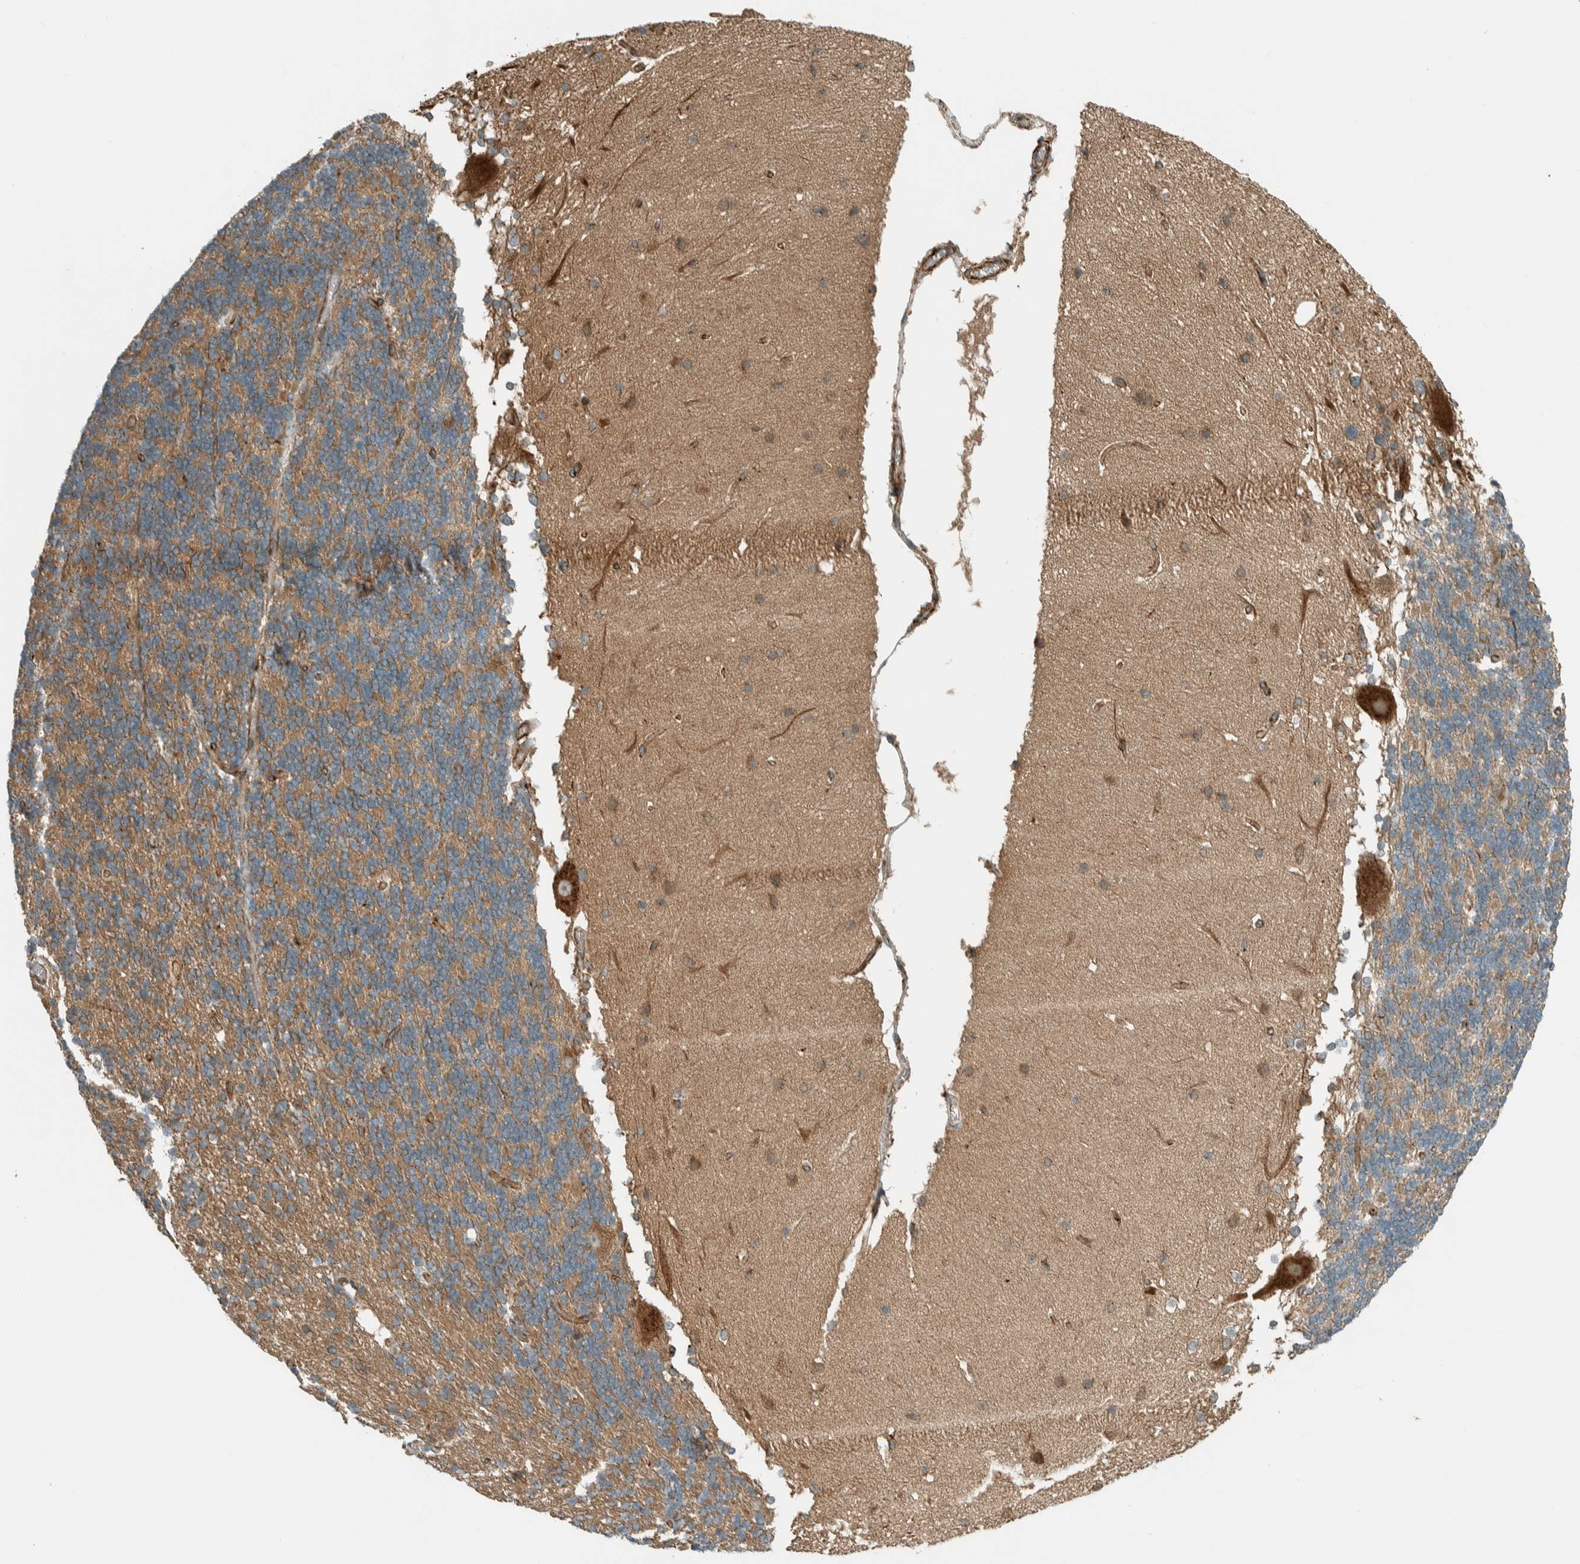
{"staining": {"intensity": "moderate", "quantity": ">75%", "location": "cytoplasmic/membranous"}, "tissue": "cerebellum", "cell_type": "Cells in granular layer", "image_type": "normal", "snomed": [{"axis": "morphology", "description": "Normal tissue, NOS"}, {"axis": "topography", "description": "Cerebellum"}], "caption": "Immunohistochemistry (IHC) image of normal cerebellum: cerebellum stained using immunohistochemistry (IHC) exhibits medium levels of moderate protein expression localized specifically in the cytoplasmic/membranous of cells in granular layer, appearing as a cytoplasmic/membranous brown color.", "gene": "EXOC7", "patient": {"sex": "female", "age": 19}}